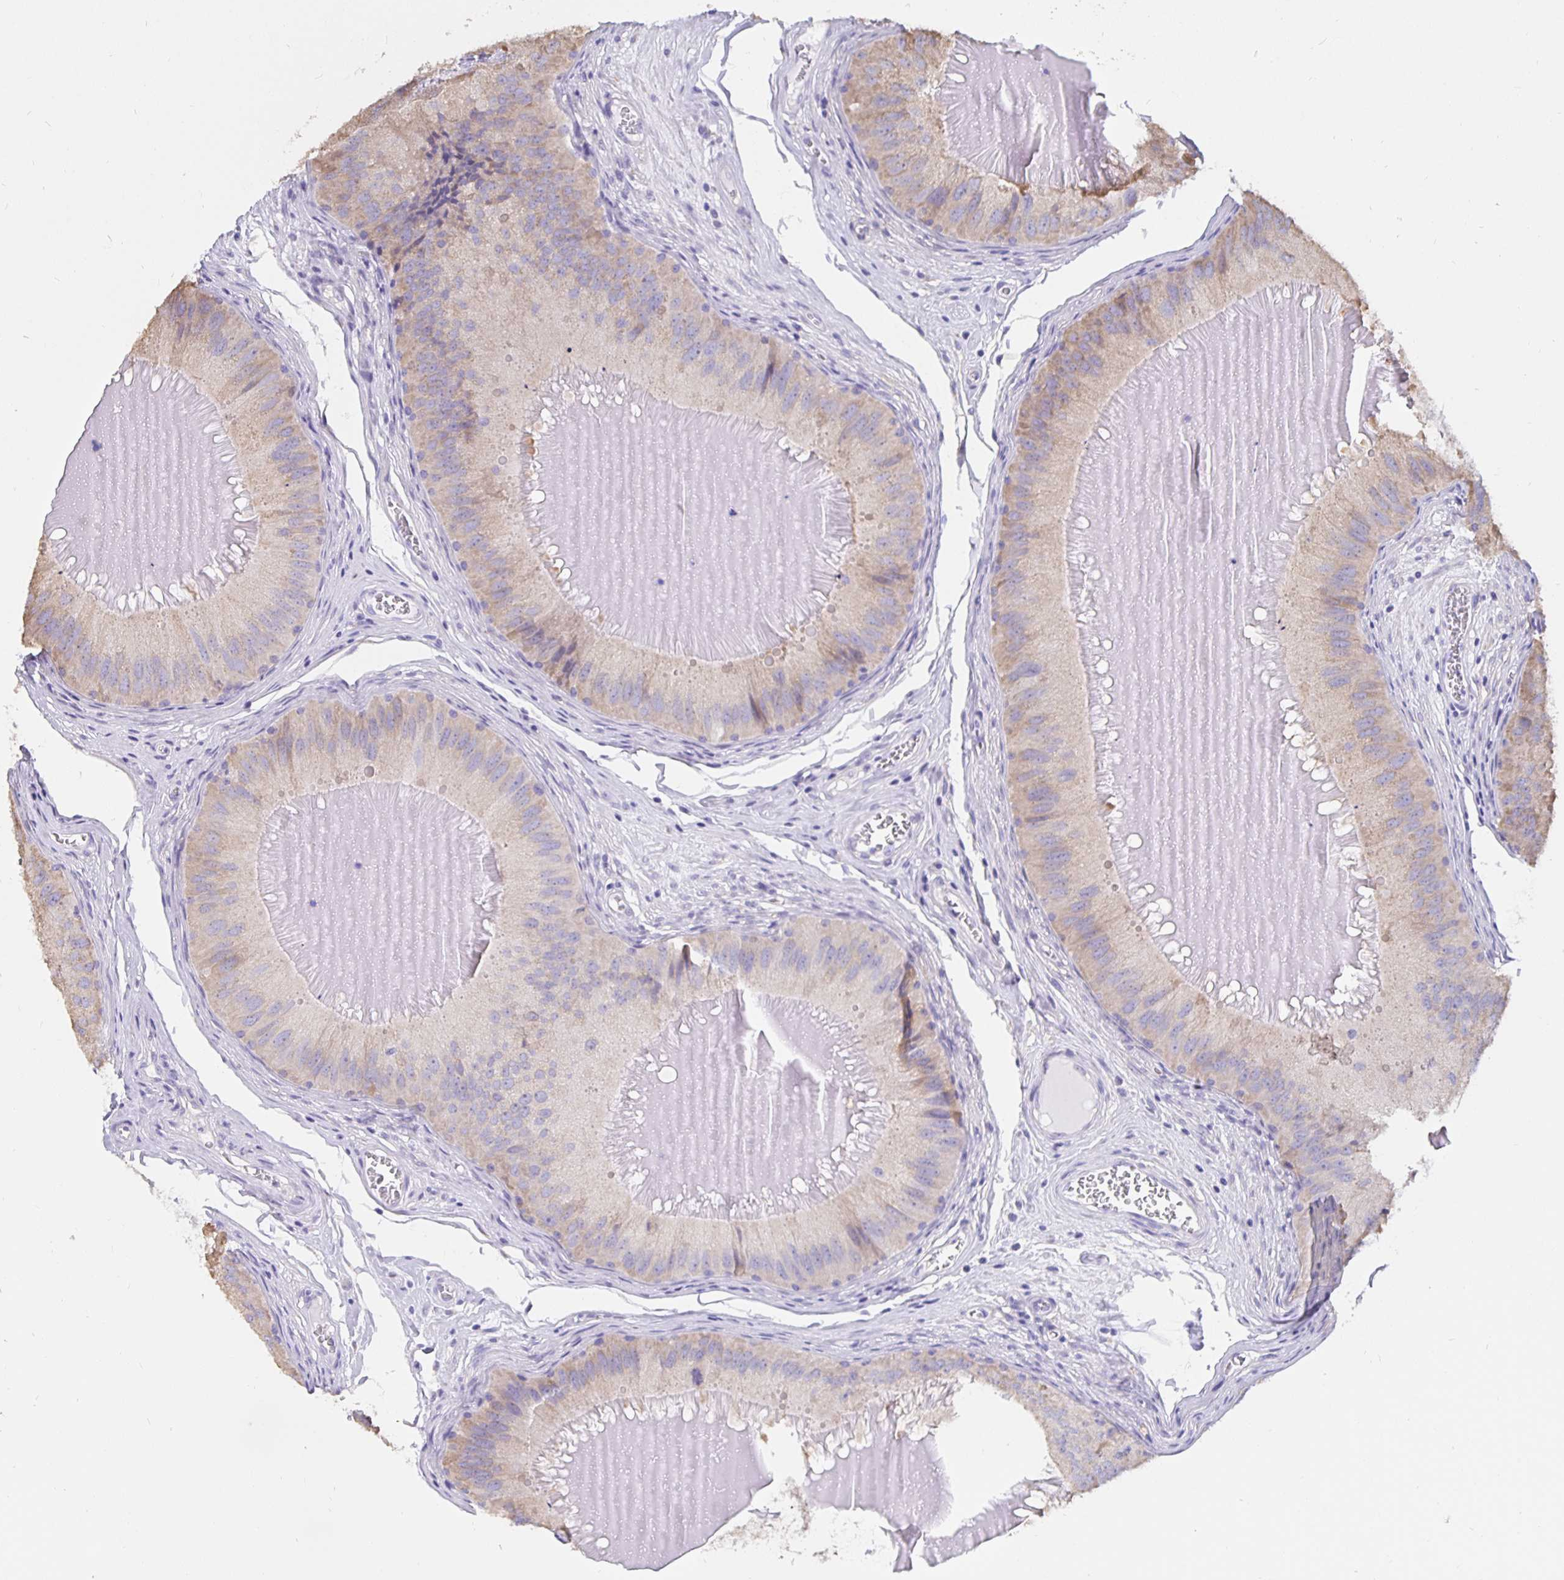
{"staining": {"intensity": "weak", "quantity": "25%-75%", "location": "cytoplasmic/membranous"}, "tissue": "epididymis", "cell_type": "Glandular cells", "image_type": "normal", "snomed": [{"axis": "morphology", "description": "Normal tissue, NOS"}, {"axis": "topography", "description": "Epididymis, spermatic cord, NOS"}], "caption": "The image displays a brown stain indicating the presence of a protein in the cytoplasmic/membranous of glandular cells in epididymis.", "gene": "DNAI2", "patient": {"sex": "male", "age": 39}}